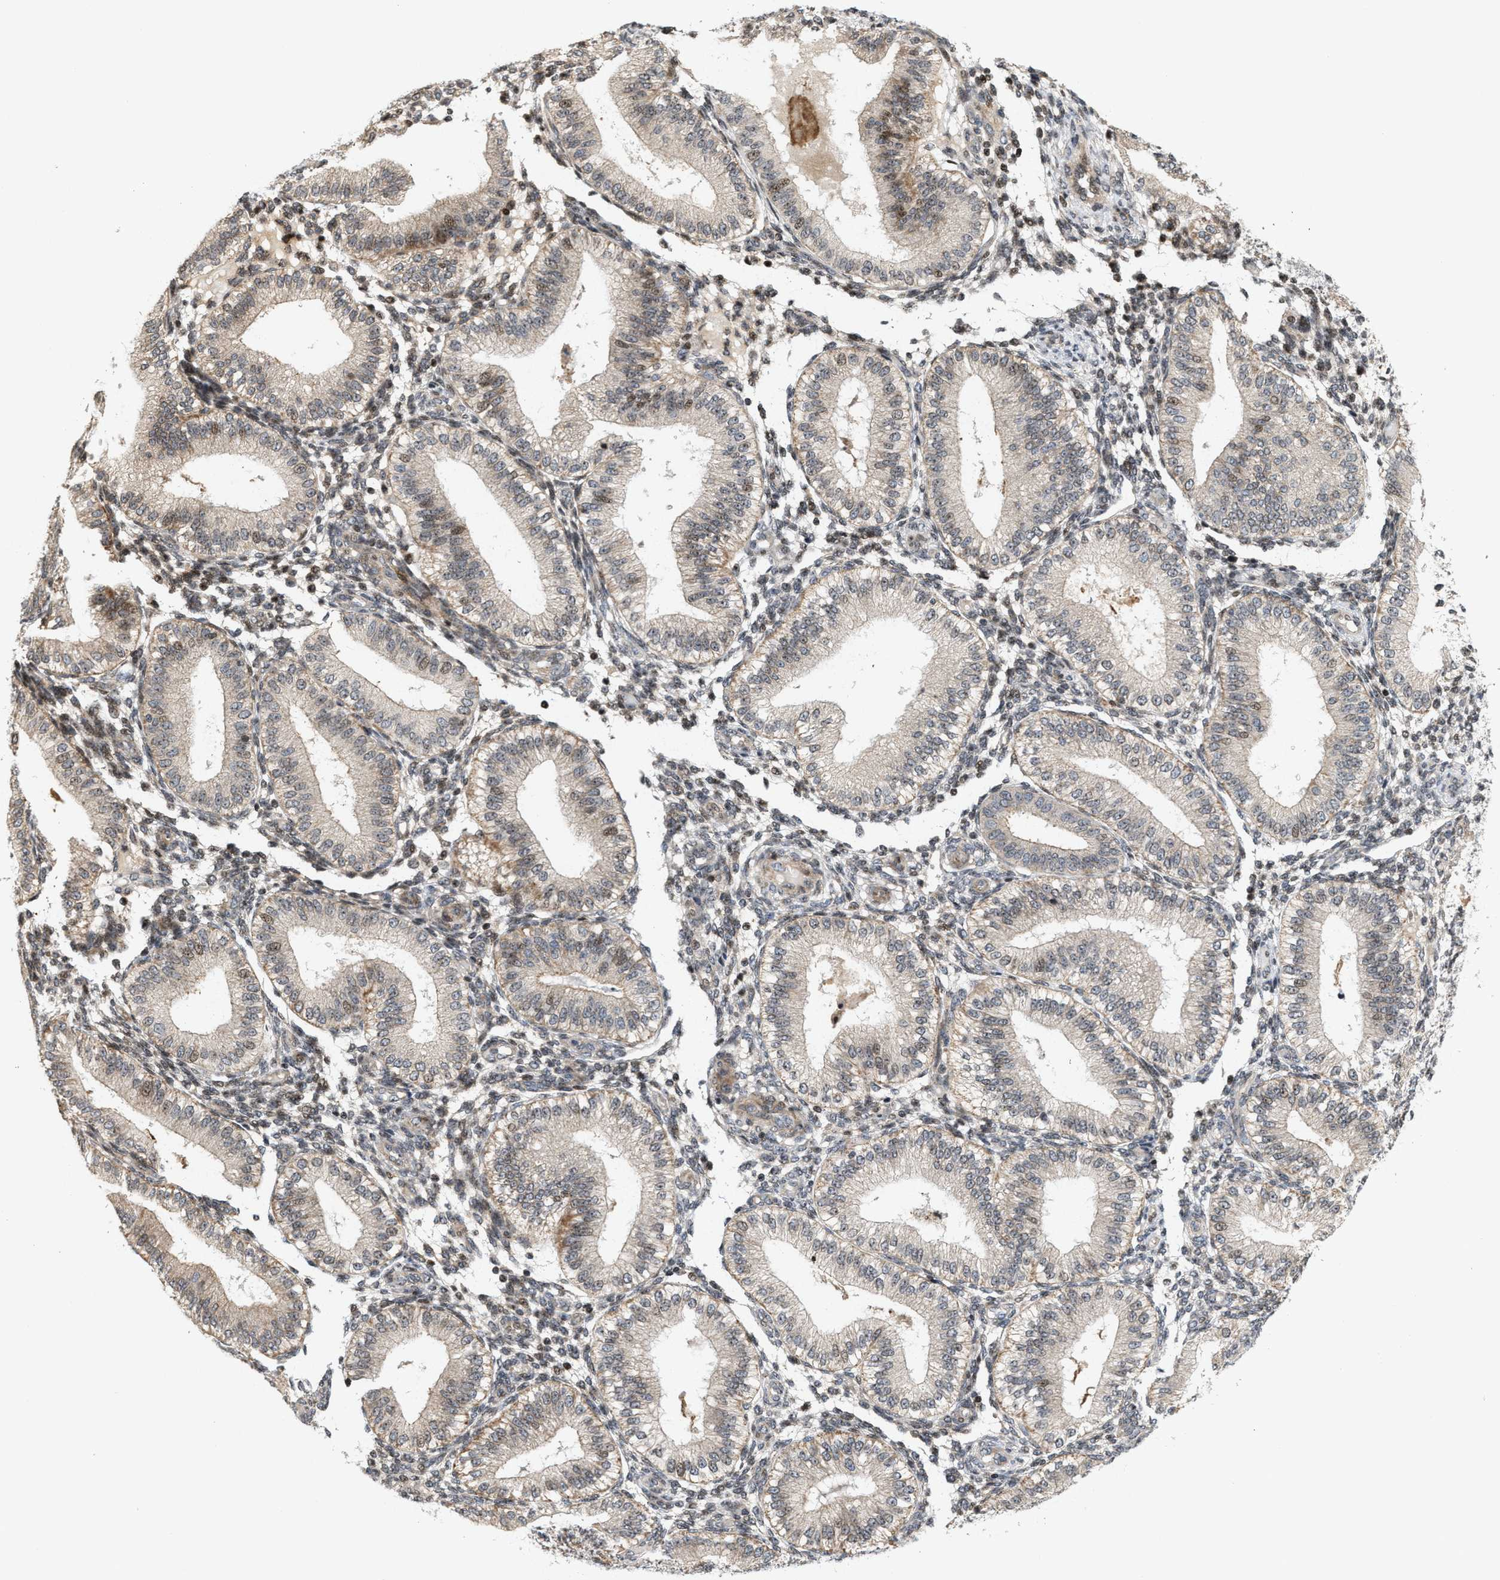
{"staining": {"intensity": "weak", "quantity": "25%-75%", "location": "cytoplasmic/membranous,nuclear"}, "tissue": "endometrium", "cell_type": "Cells in endometrial stroma", "image_type": "normal", "snomed": [{"axis": "morphology", "description": "Normal tissue, NOS"}, {"axis": "topography", "description": "Endometrium"}], "caption": "The immunohistochemical stain labels weak cytoplasmic/membranous,nuclear positivity in cells in endometrial stroma of benign endometrium. The protein of interest is shown in brown color, while the nuclei are stained blue.", "gene": "PDZD2", "patient": {"sex": "female", "age": 39}}